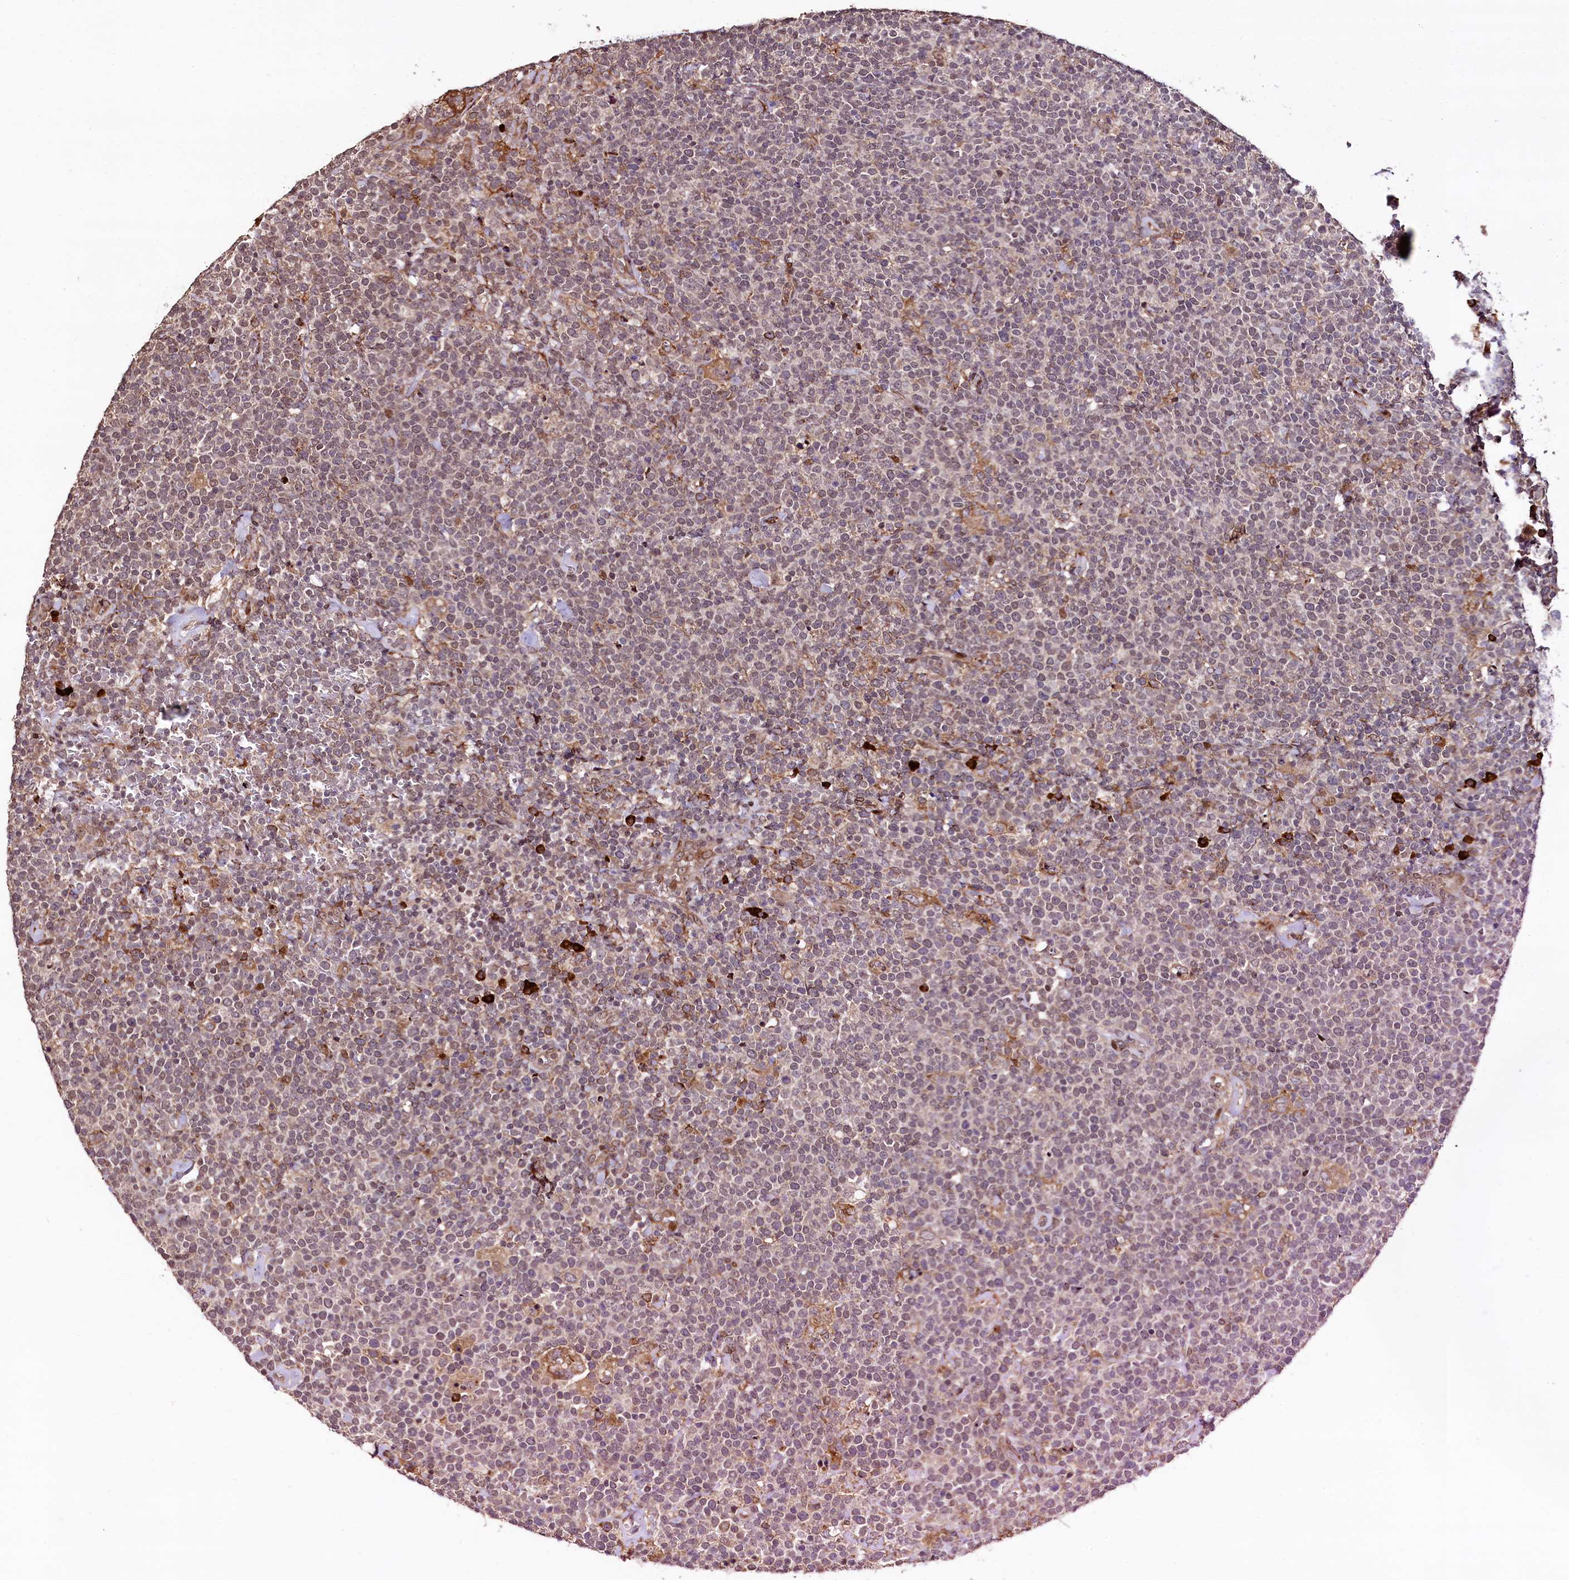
{"staining": {"intensity": "moderate", "quantity": "<25%", "location": "cytoplasmic/membranous"}, "tissue": "lymphoma", "cell_type": "Tumor cells", "image_type": "cancer", "snomed": [{"axis": "morphology", "description": "Malignant lymphoma, non-Hodgkin's type, High grade"}, {"axis": "topography", "description": "Lymph node"}], "caption": "Immunohistochemical staining of human high-grade malignant lymphoma, non-Hodgkin's type displays low levels of moderate cytoplasmic/membranous positivity in about <25% of tumor cells.", "gene": "C5orf15", "patient": {"sex": "male", "age": 61}}